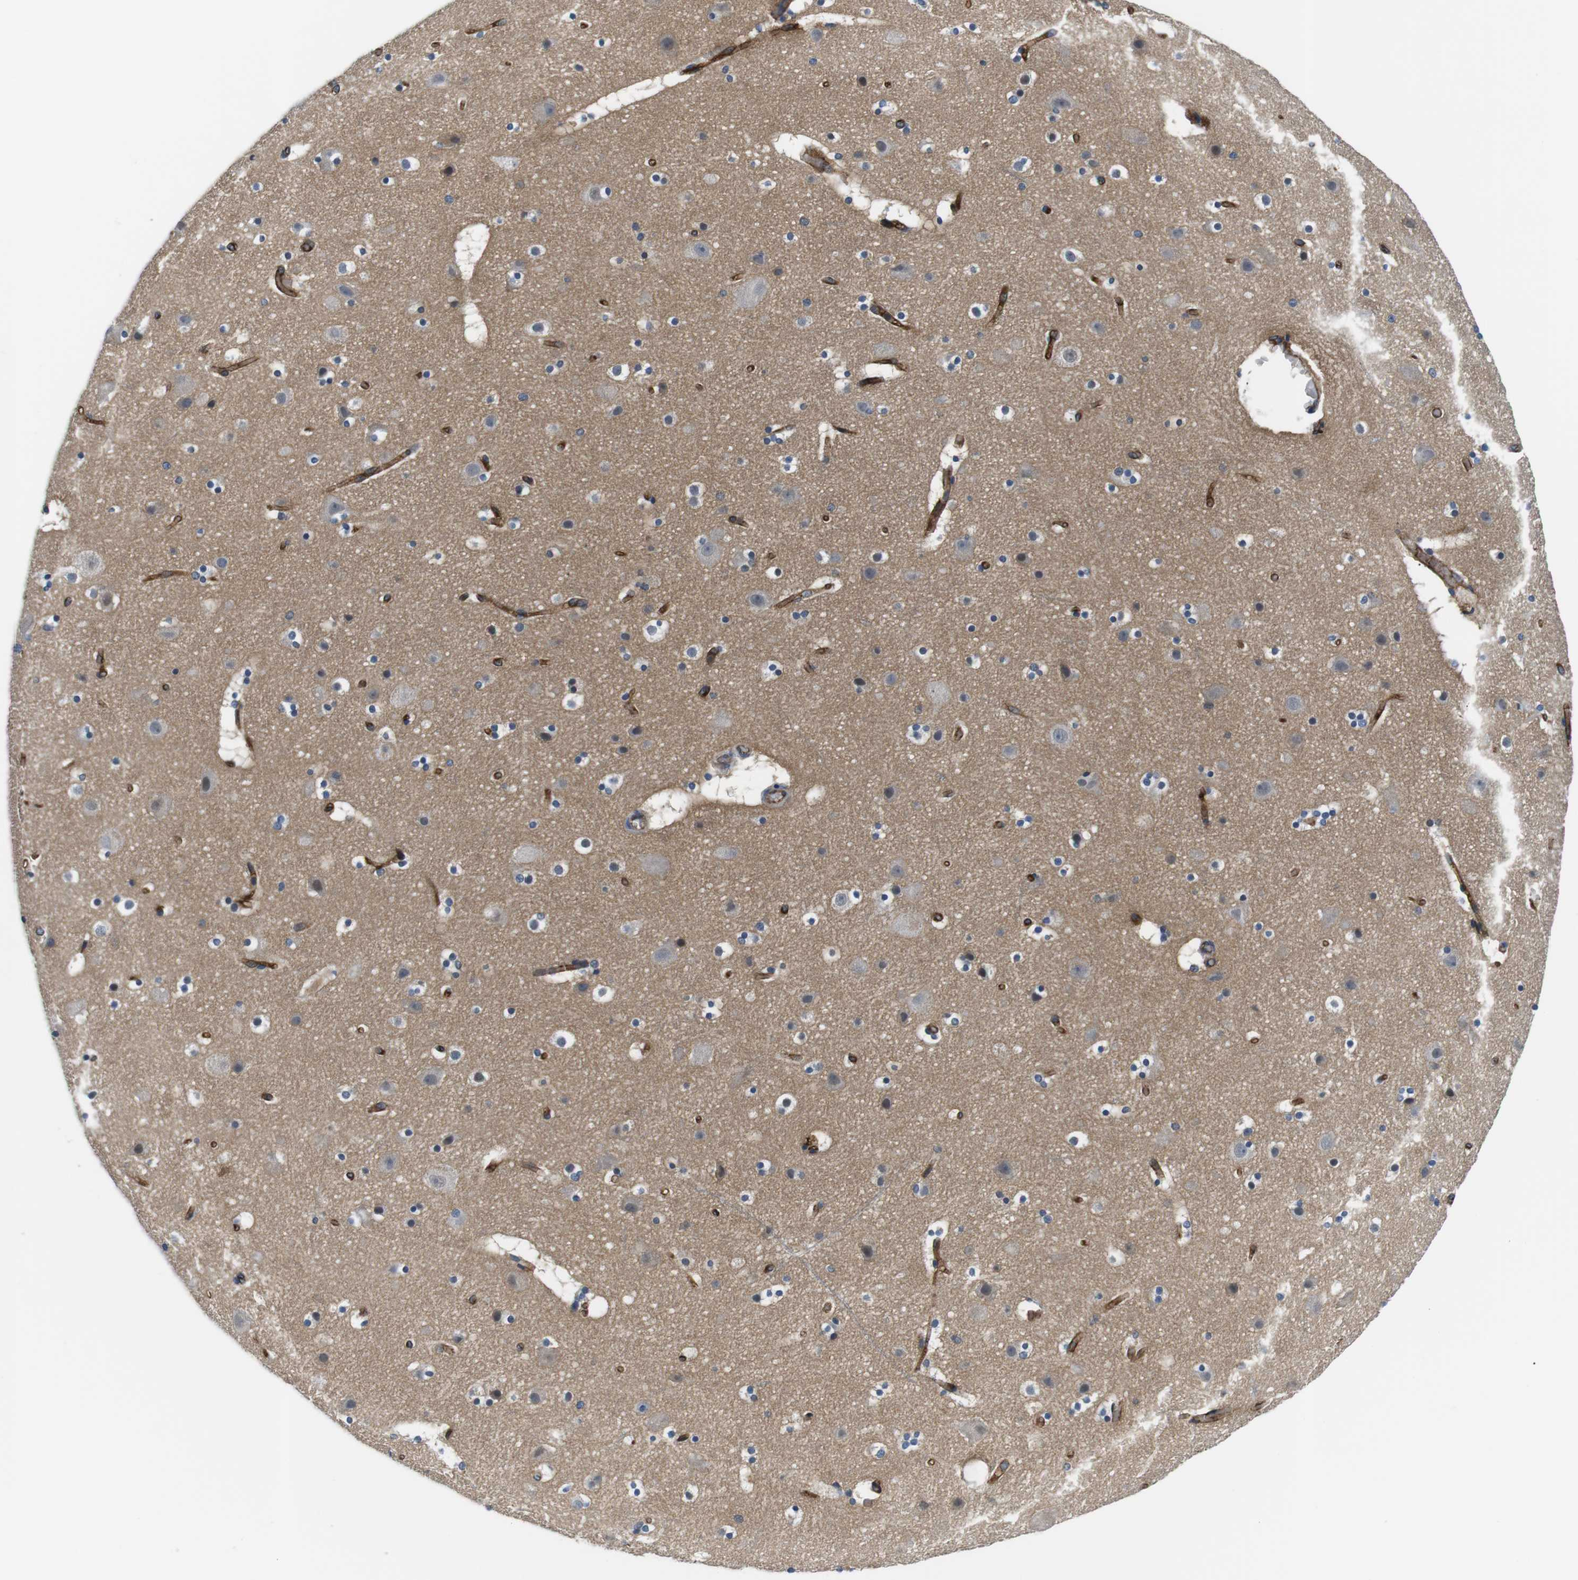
{"staining": {"intensity": "moderate", "quantity": "25%-75%", "location": "cytoplasmic/membranous"}, "tissue": "cerebral cortex", "cell_type": "Endothelial cells", "image_type": "normal", "snomed": [{"axis": "morphology", "description": "Normal tissue, NOS"}, {"axis": "topography", "description": "Cerebral cortex"}], "caption": "Brown immunohistochemical staining in unremarkable cerebral cortex displays moderate cytoplasmic/membranous staining in about 25%-75% of endothelial cells.", "gene": "SLC30A1", "patient": {"sex": "male", "age": 45}}